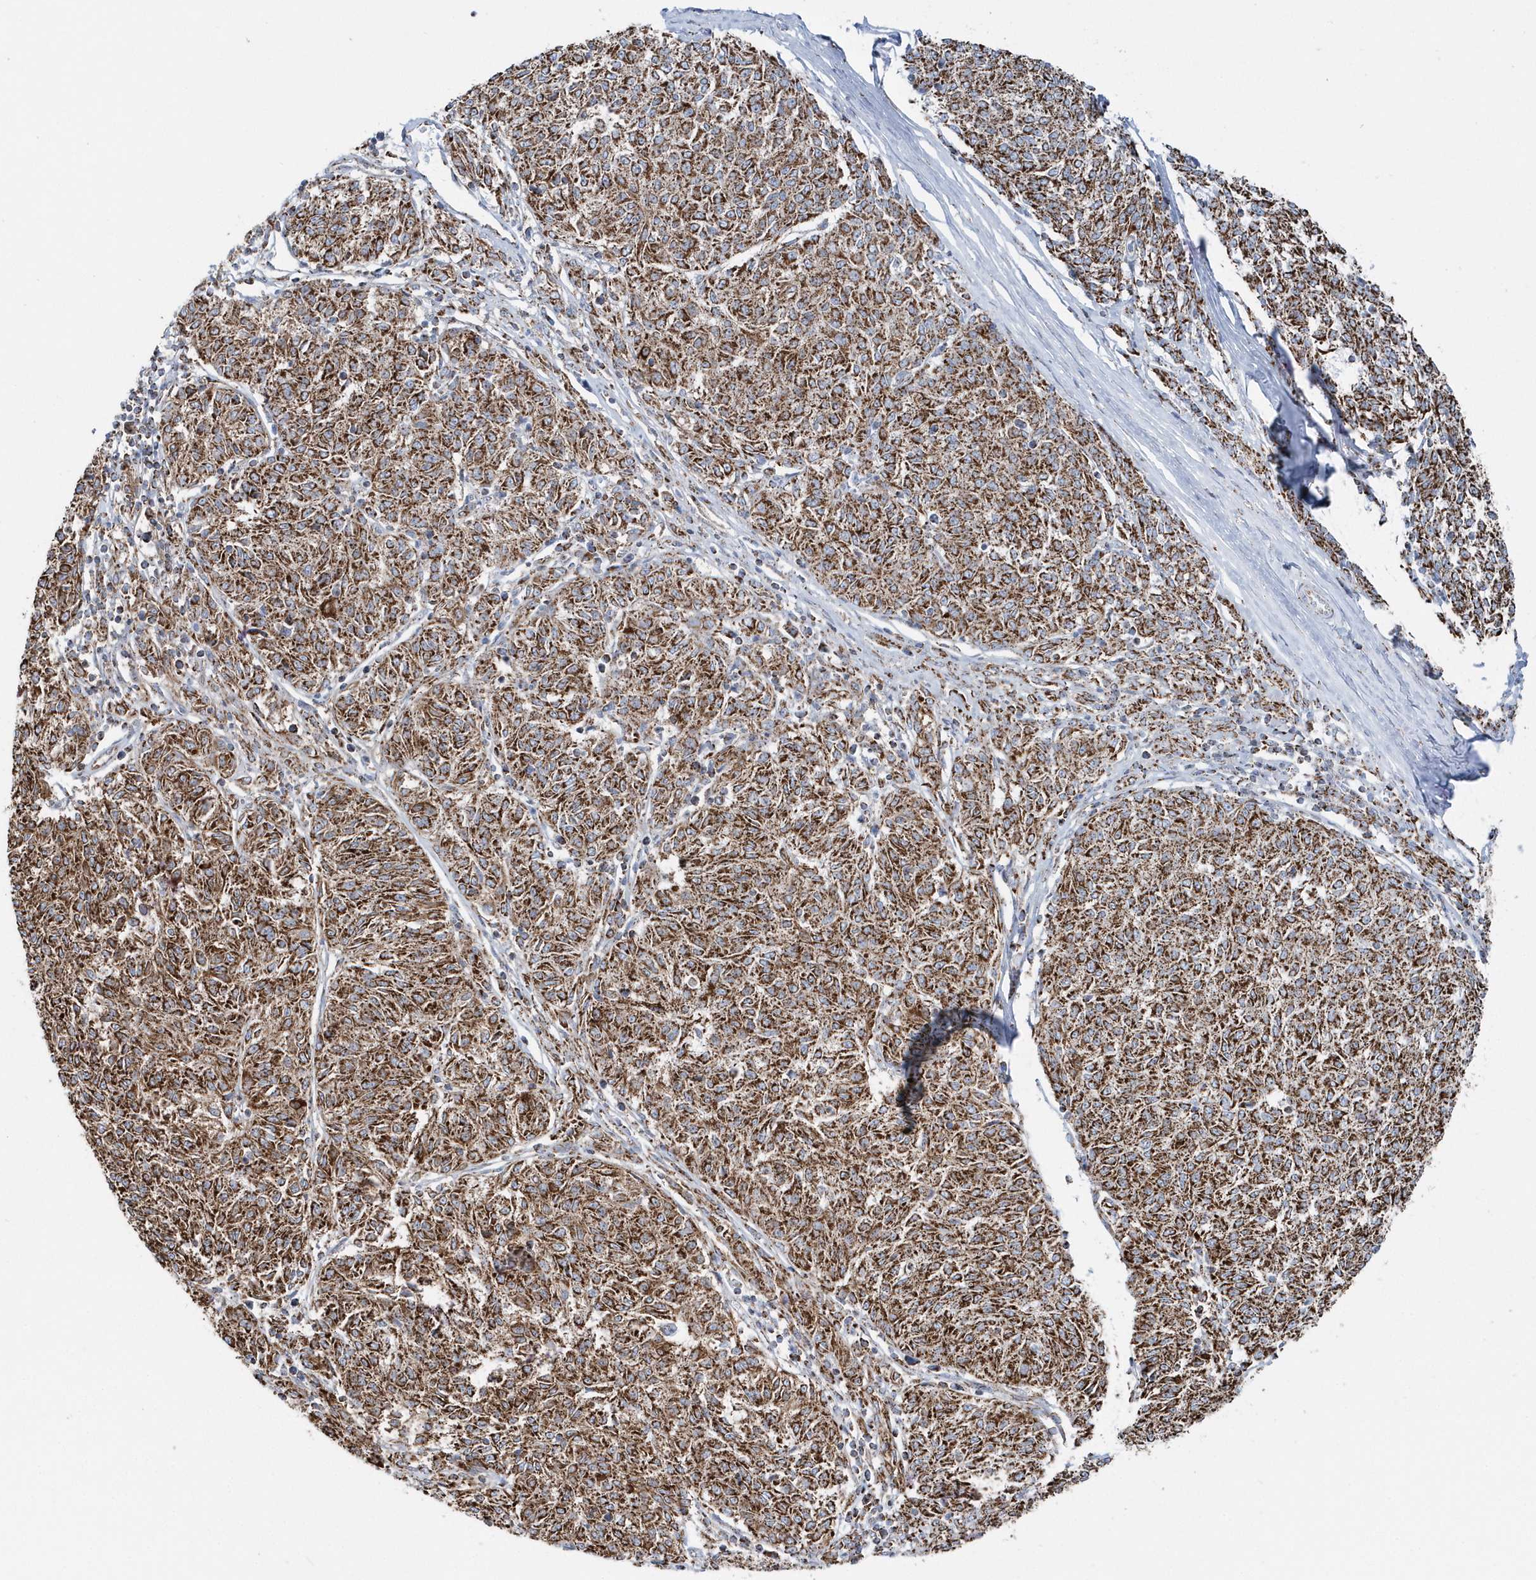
{"staining": {"intensity": "moderate", "quantity": ">75%", "location": "cytoplasmic/membranous"}, "tissue": "melanoma", "cell_type": "Tumor cells", "image_type": "cancer", "snomed": [{"axis": "morphology", "description": "Malignant melanoma, NOS"}, {"axis": "topography", "description": "Skin"}], "caption": "A medium amount of moderate cytoplasmic/membranous staining is seen in about >75% of tumor cells in malignant melanoma tissue.", "gene": "TMCO6", "patient": {"sex": "female", "age": 72}}